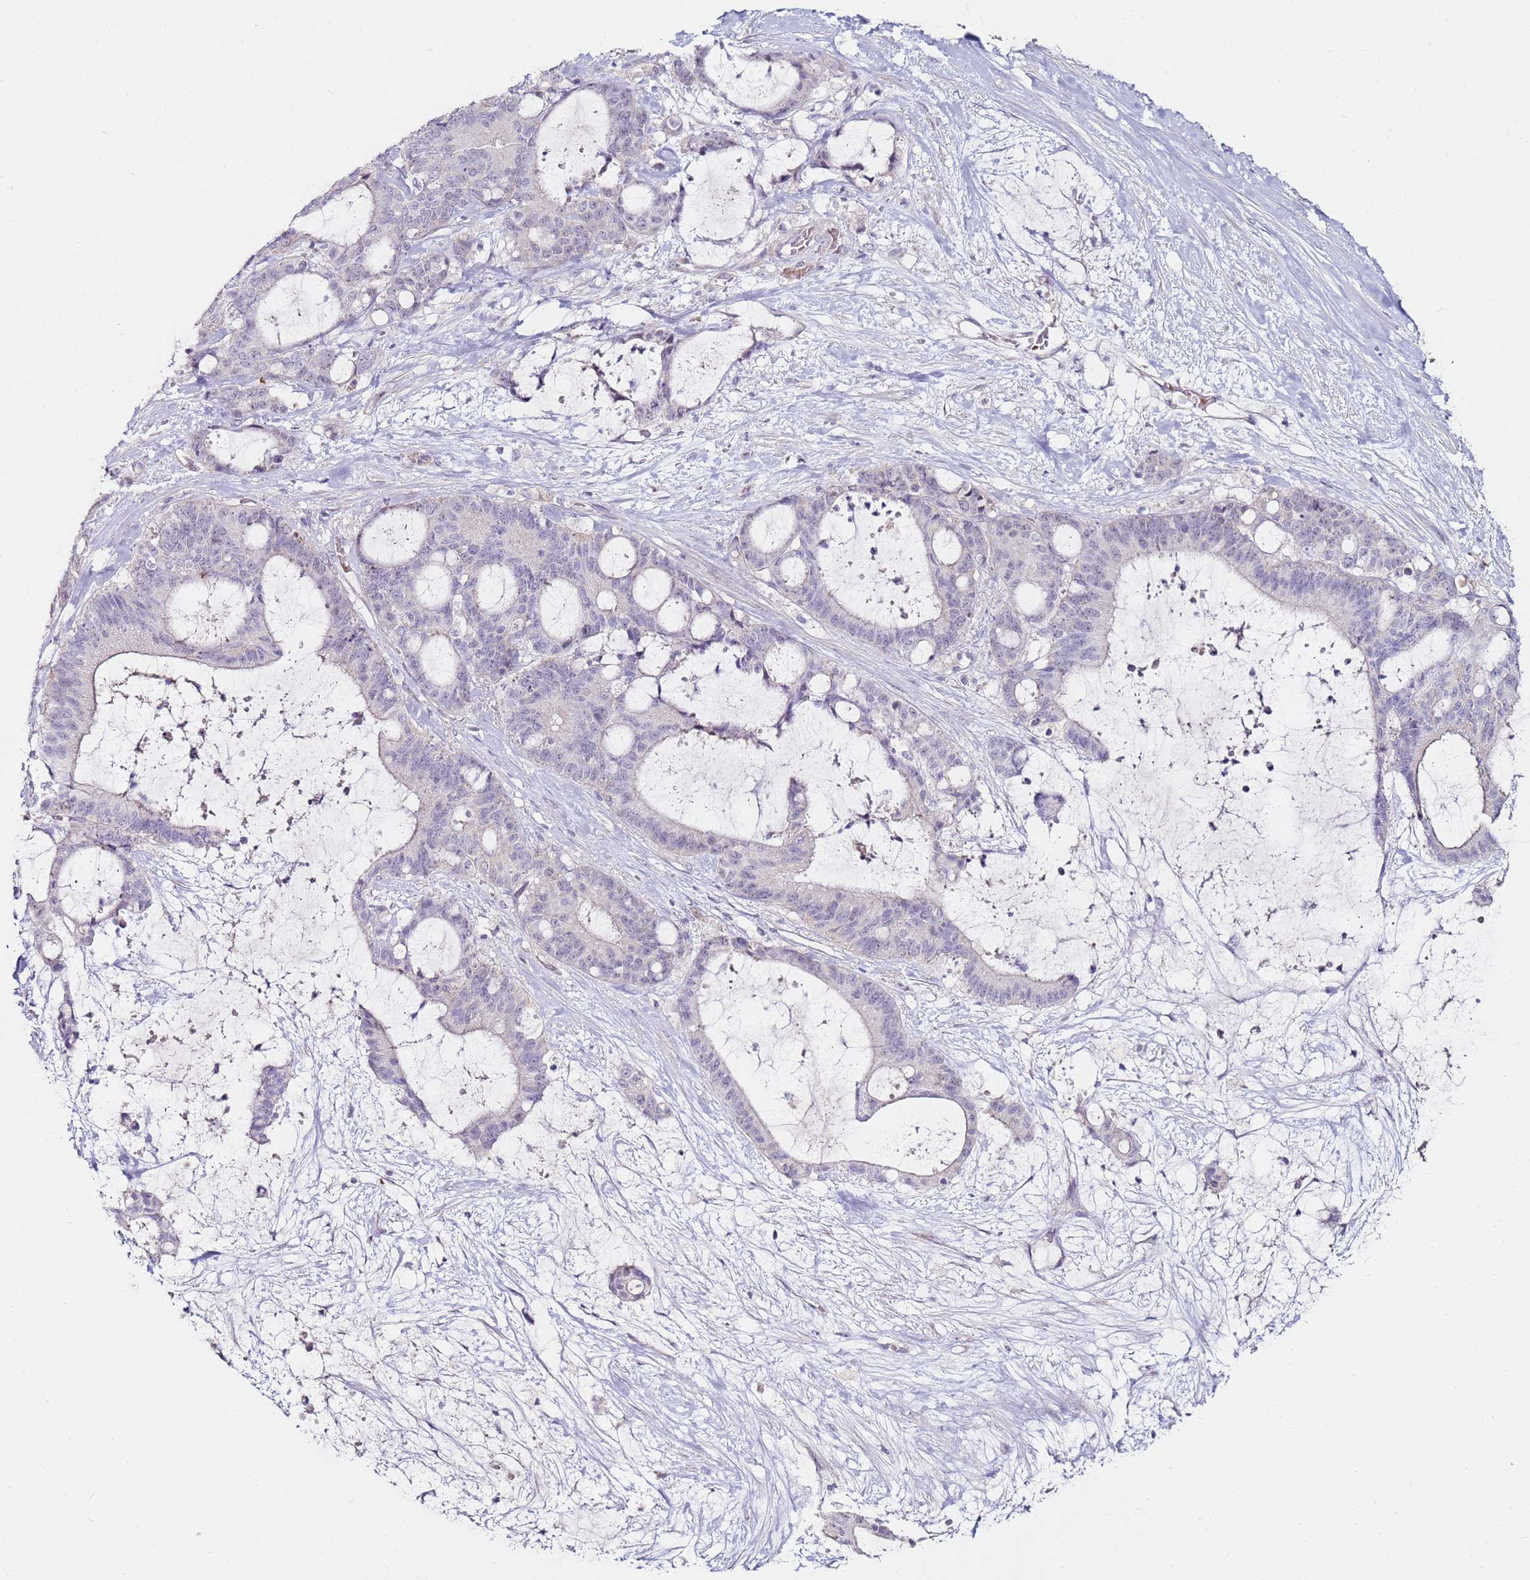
{"staining": {"intensity": "negative", "quantity": "none", "location": "none"}, "tissue": "liver cancer", "cell_type": "Tumor cells", "image_type": "cancer", "snomed": [{"axis": "morphology", "description": "Normal tissue, NOS"}, {"axis": "morphology", "description": "Cholangiocarcinoma"}, {"axis": "topography", "description": "Liver"}, {"axis": "topography", "description": "Peripheral nerve tissue"}], "caption": "Immunohistochemistry (IHC) micrograph of neoplastic tissue: human liver cancer (cholangiocarcinoma) stained with DAB (3,3'-diaminobenzidine) shows no significant protein staining in tumor cells.", "gene": "RARS2", "patient": {"sex": "female", "age": 73}}